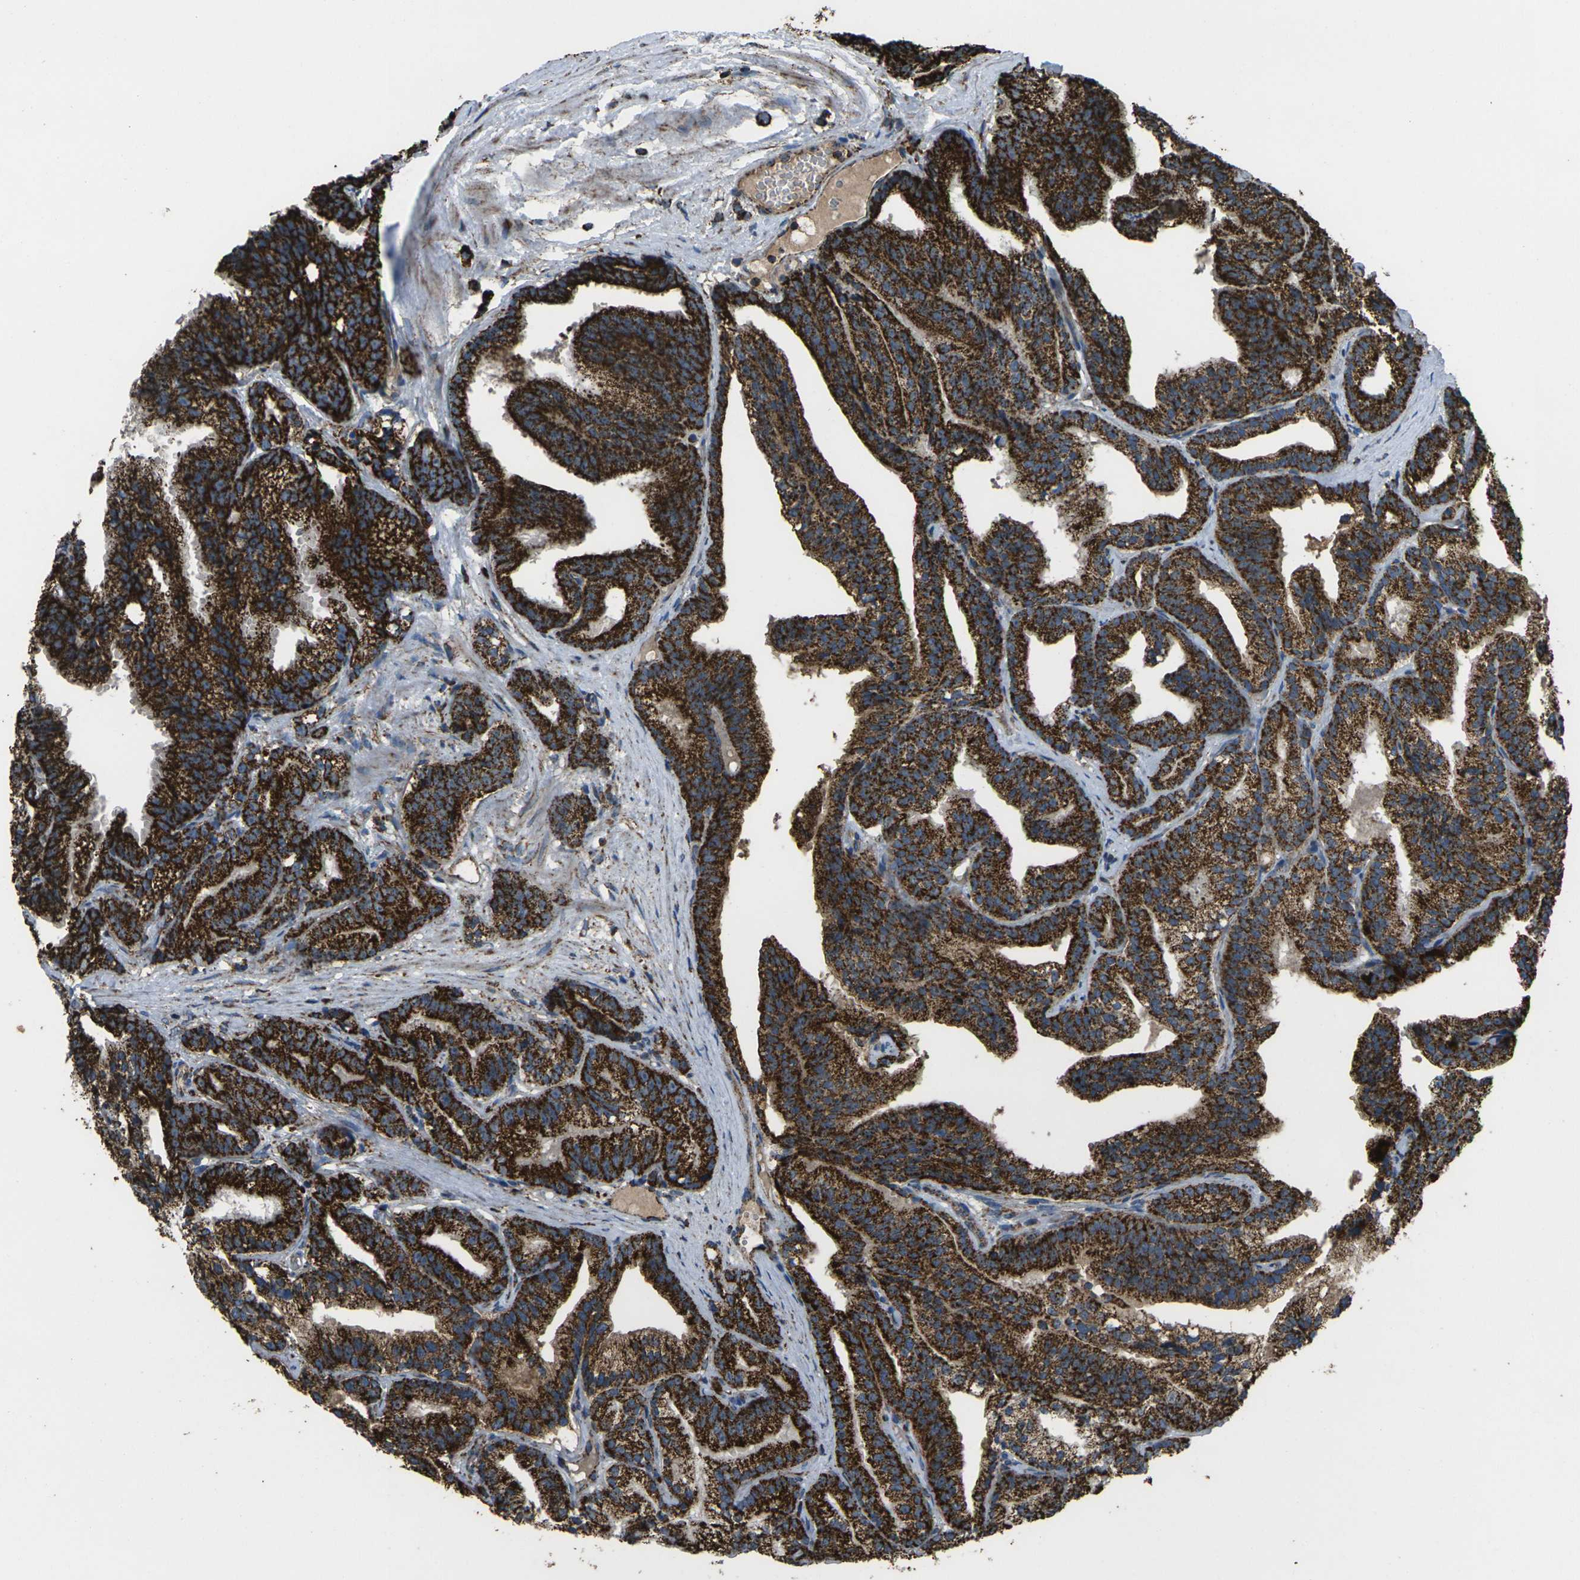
{"staining": {"intensity": "strong", "quantity": ">75%", "location": "cytoplasmic/membranous"}, "tissue": "prostate cancer", "cell_type": "Tumor cells", "image_type": "cancer", "snomed": [{"axis": "morphology", "description": "Adenocarcinoma, Low grade"}, {"axis": "topography", "description": "Prostate"}], "caption": "A high amount of strong cytoplasmic/membranous positivity is seen in approximately >75% of tumor cells in prostate cancer (adenocarcinoma (low-grade)) tissue.", "gene": "KLHL5", "patient": {"sex": "male", "age": 89}}